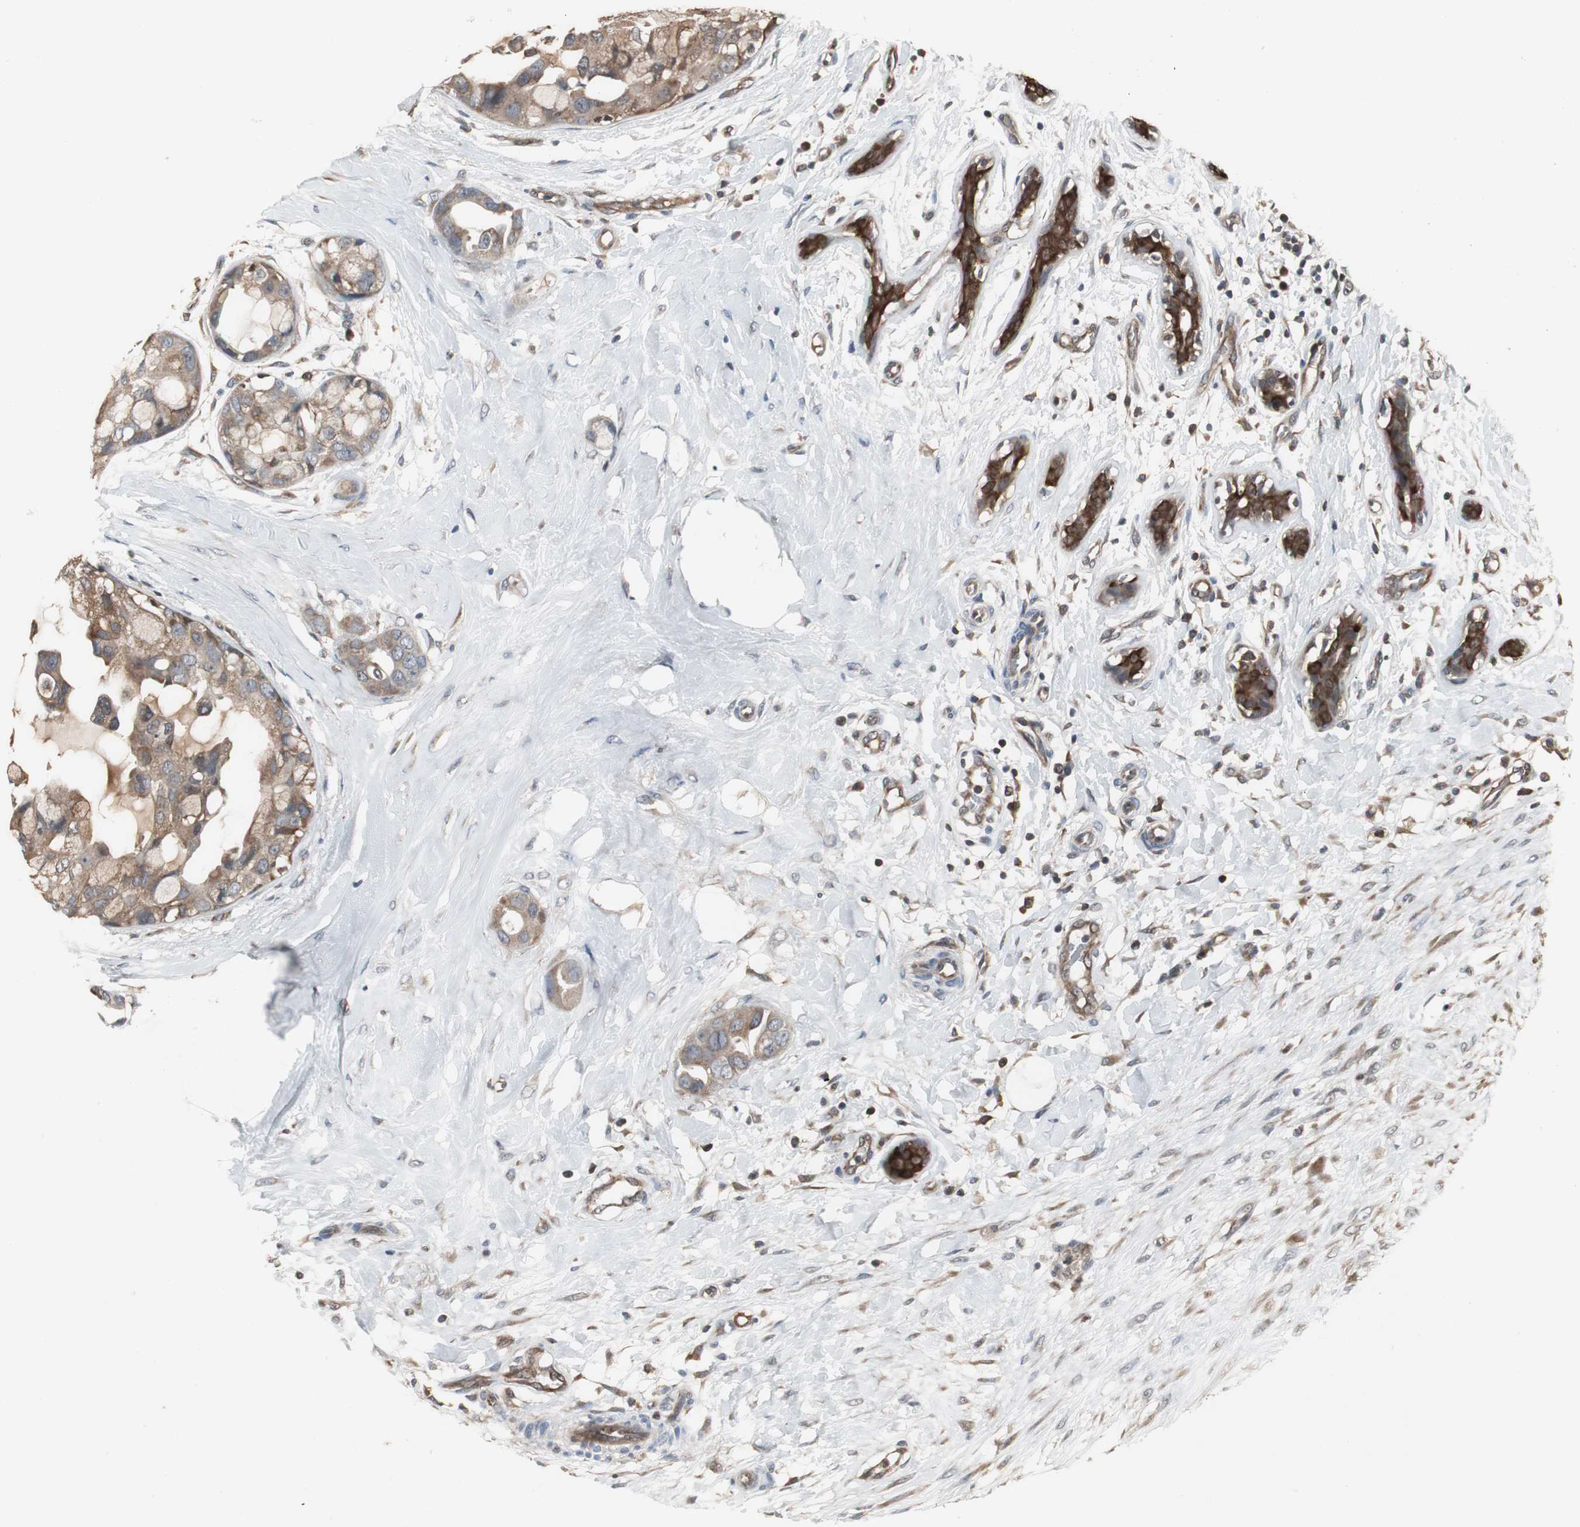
{"staining": {"intensity": "moderate", "quantity": ">75%", "location": "cytoplasmic/membranous"}, "tissue": "breast cancer", "cell_type": "Tumor cells", "image_type": "cancer", "snomed": [{"axis": "morphology", "description": "Duct carcinoma"}, {"axis": "topography", "description": "Breast"}], "caption": "The image exhibits staining of breast infiltrating ductal carcinoma, revealing moderate cytoplasmic/membranous protein expression (brown color) within tumor cells.", "gene": "ZSCAN22", "patient": {"sex": "female", "age": 40}}